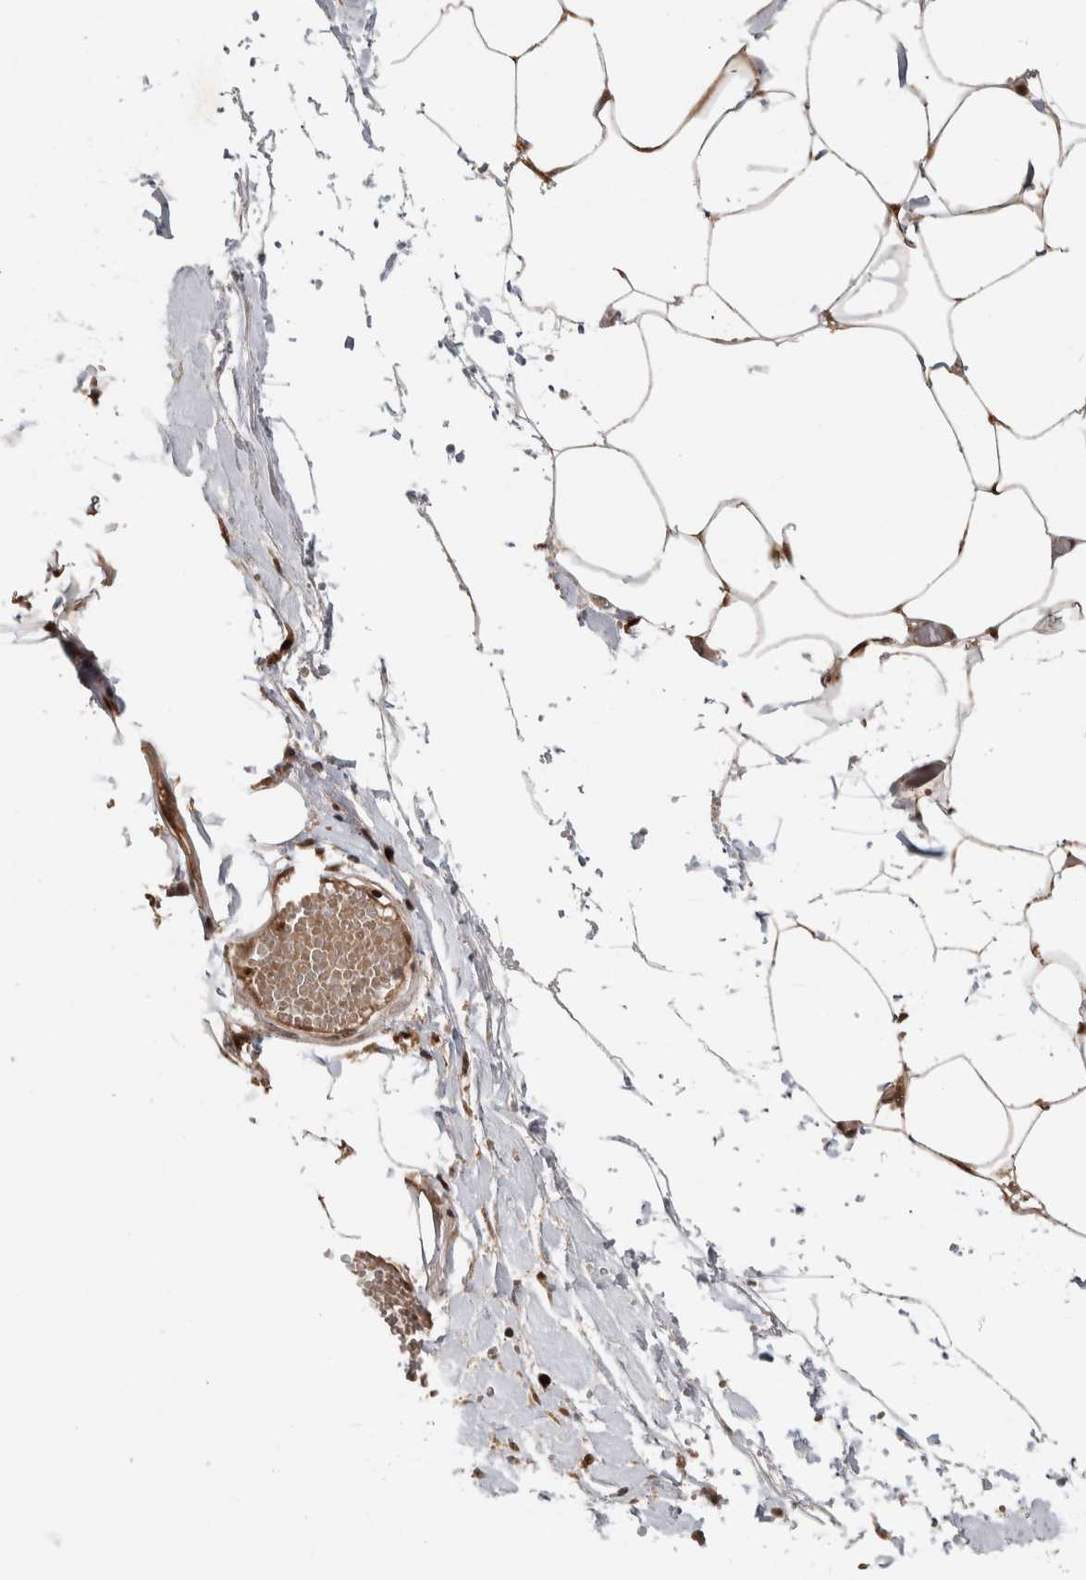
{"staining": {"intensity": "strong", "quantity": ">75%", "location": "cytoplasmic/membranous,nuclear"}, "tissue": "adipose tissue", "cell_type": "Adipocytes", "image_type": "normal", "snomed": [{"axis": "morphology", "description": "Normal tissue, NOS"}, {"axis": "morphology", "description": "Adenocarcinoma, NOS"}, {"axis": "topography", "description": "Colon"}, {"axis": "topography", "description": "Peripheral nerve tissue"}], "caption": "Brown immunohistochemical staining in normal human adipose tissue exhibits strong cytoplasmic/membranous,nuclear staining in about >75% of adipocytes.", "gene": "RPS6KA4", "patient": {"sex": "male", "age": 14}}